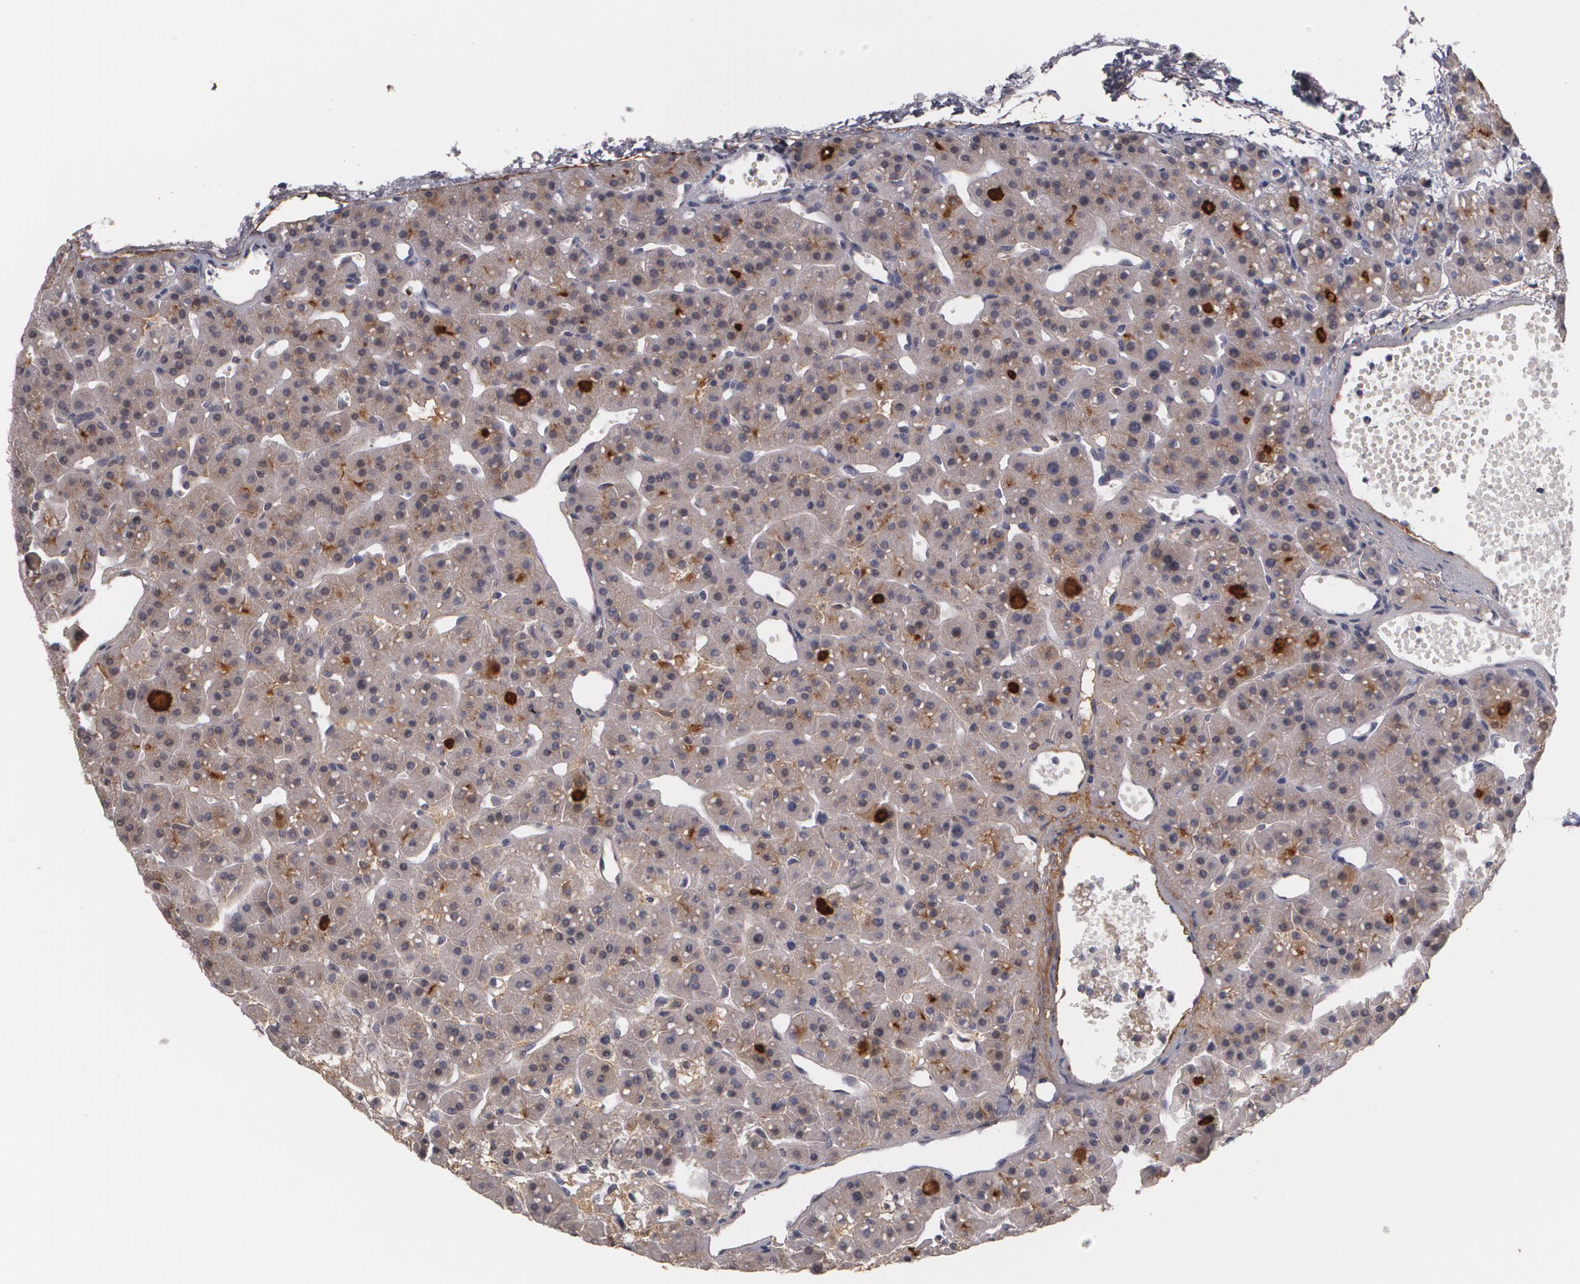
{"staining": {"intensity": "negative", "quantity": "none", "location": "none"}, "tissue": "parathyroid gland", "cell_type": "Glandular cells", "image_type": "normal", "snomed": [{"axis": "morphology", "description": "Normal tissue, NOS"}, {"axis": "topography", "description": "Parathyroid gland"}], "caption": "Benign parathyroid gland was stained to show a protein in brown. There is no significant expression in glandular cells. (Immunohistochemistry, brightfield microscopy, high magnification).", "gene": "FBLN1", "patient": {"sex": "female", "age": 76}}